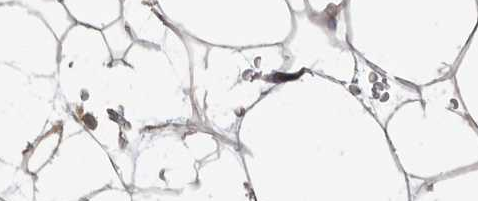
{"staining": {"intensity": "negative", "quantity": "none", "location": "none"}, "tissue": "breast", "cell_type": "Adipocytes", "image_type": "normal", "snomed": [{"axis": "morphology", "description": "Normal tissue, NOS"}, {"axis": "topography", "description": "Breast"}], "caption": "Immunohistochemistry of benign human breast displays no positivity in adipocytes.", "gene": "CMTM6", "patient": {"sex": "female", "age": 23}}